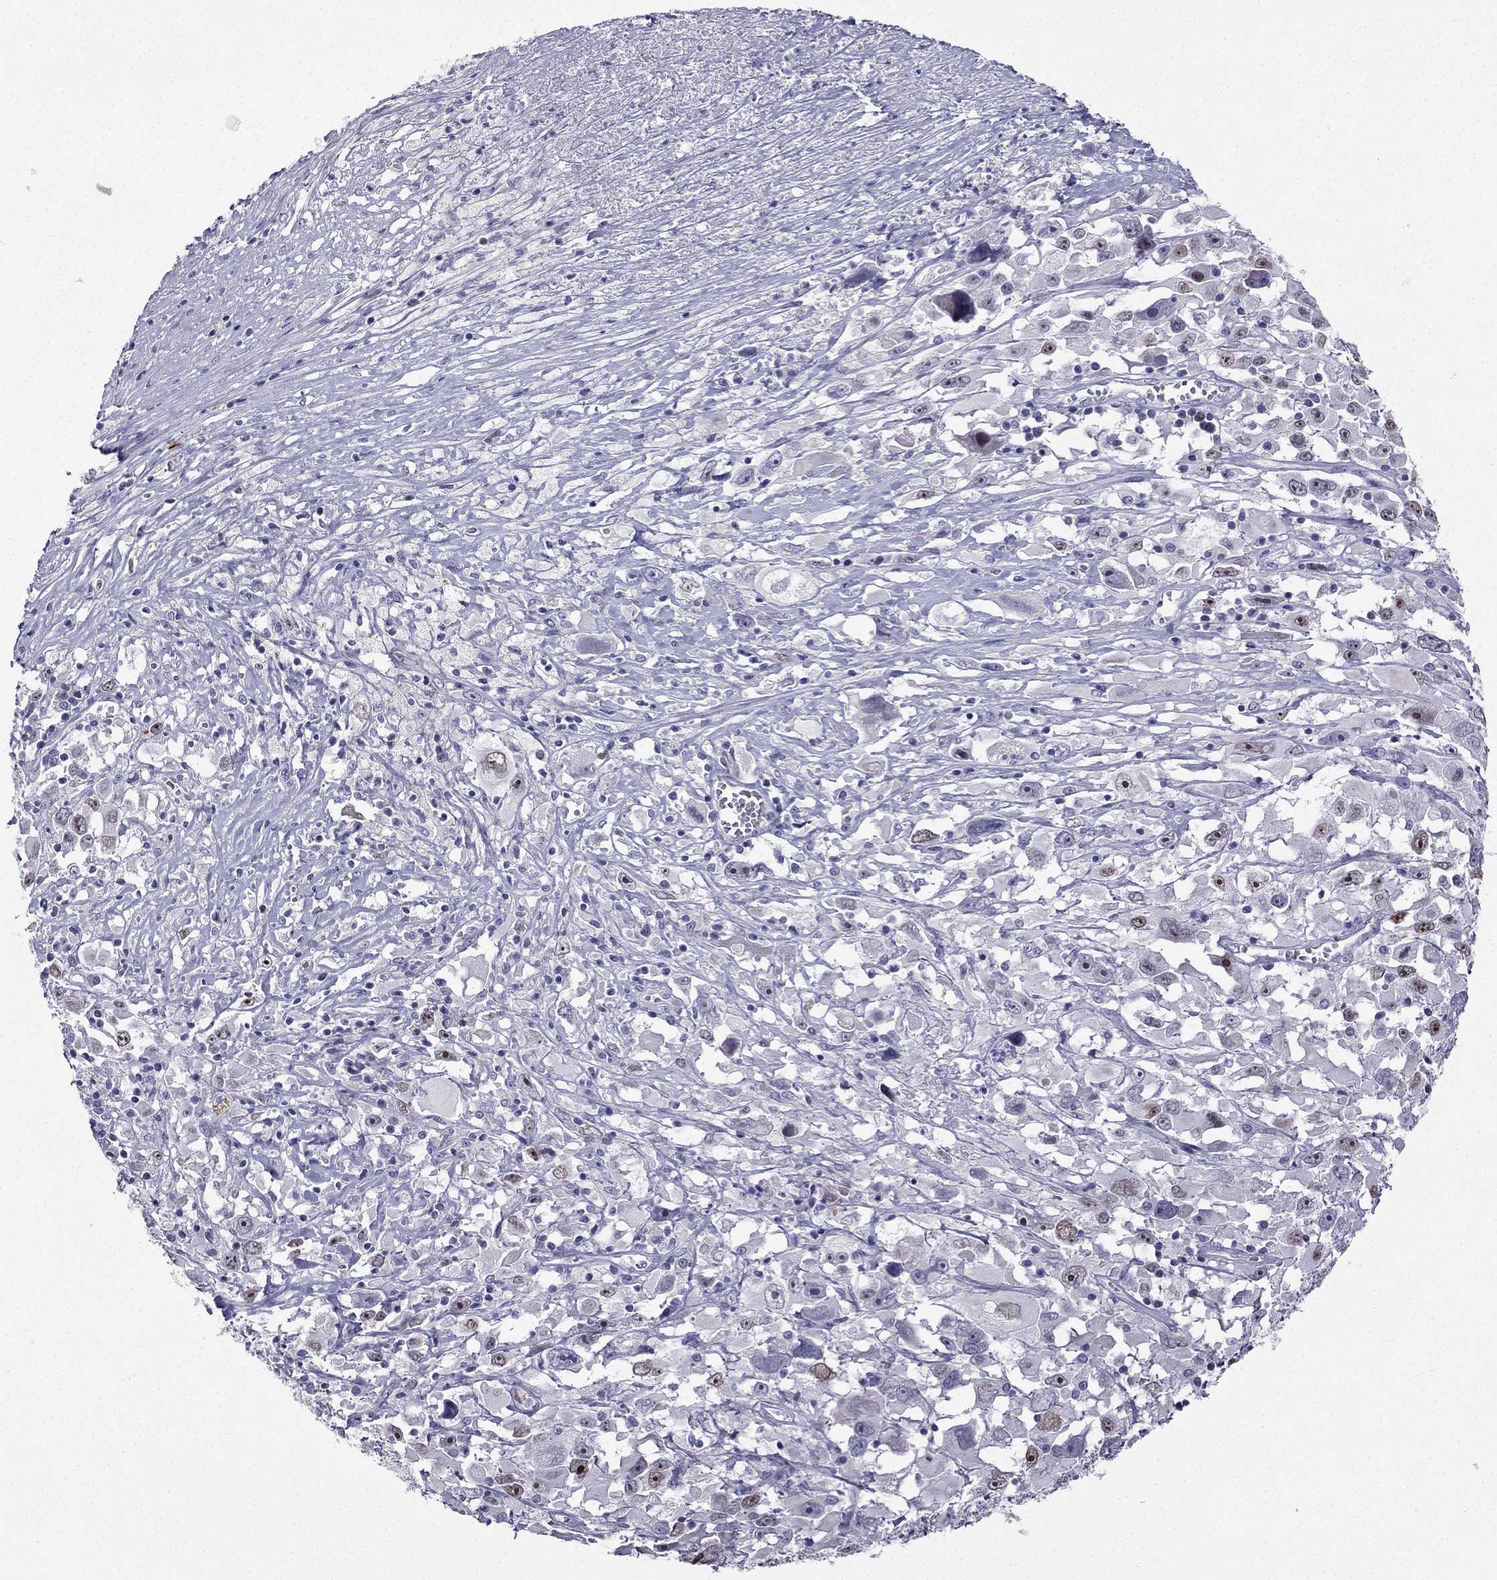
{"staining": {"intensity": "moderate", "quantity": "25%-75%", "location": "nuclear"}, "tissue": "melanoma", "cell_type": "Tumor cells", "image_type": "cancer", "snomed": [{"axis": "morphology", "description": "Malignant melanoma, Metastatic site"}, {"axis": "topography", "description": "Soft tissue"}], "caption": "Immunohistochemistry histopathology image of neoplastic tissue: human malignant melanoma (metastatic site) stained using IHC reveals medium levels of moderate protein expression localized specifically in the nuclear of tumor cells, appearing as a nuclear brown color.", "gene": "UHRF1", "patient": {"sex": "male", "age": 50}}